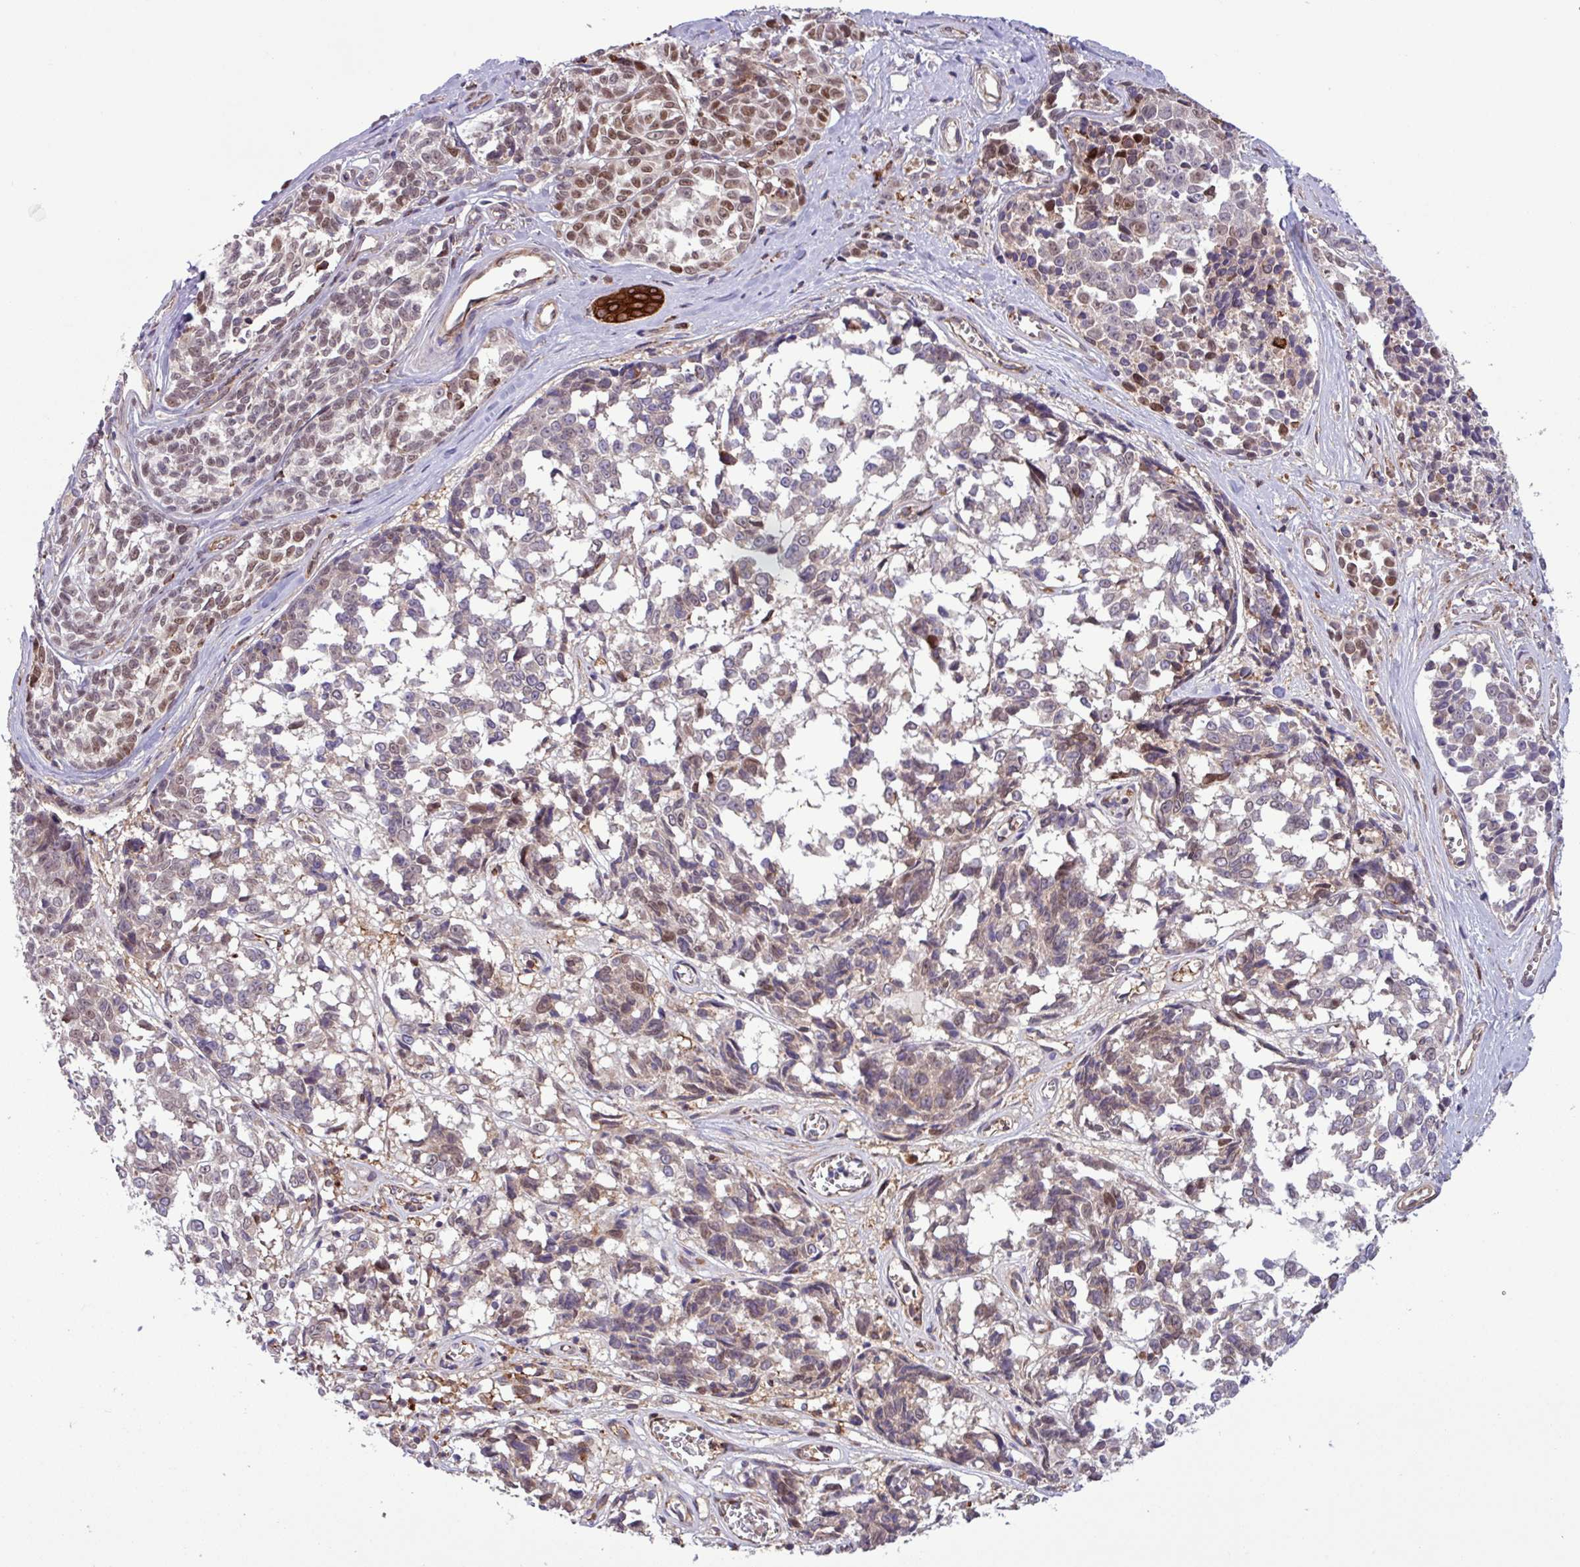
{"staining": {"intensity": "moderate", "quantity": "<25%", "location": "cytoplasmic/membranous,nuclear"}, "tissue": "melanoma", "cell_type": "Tumor cells", "image_type": "cancer", "snomed": [{"axis": "morphology", "description": "Malignant melanoma, NOS"}, {"axis": "topography", "description": "Skin"}], "caption": "Approximately <25% of tumor cells in malignant melanoma display moderate cytoplasmic/membranous and nuclear protein positivity as visualized by brown immunohistochemical staining.", "gene": "CNTRL", "patient": {"sex": "female", "age": 64}}